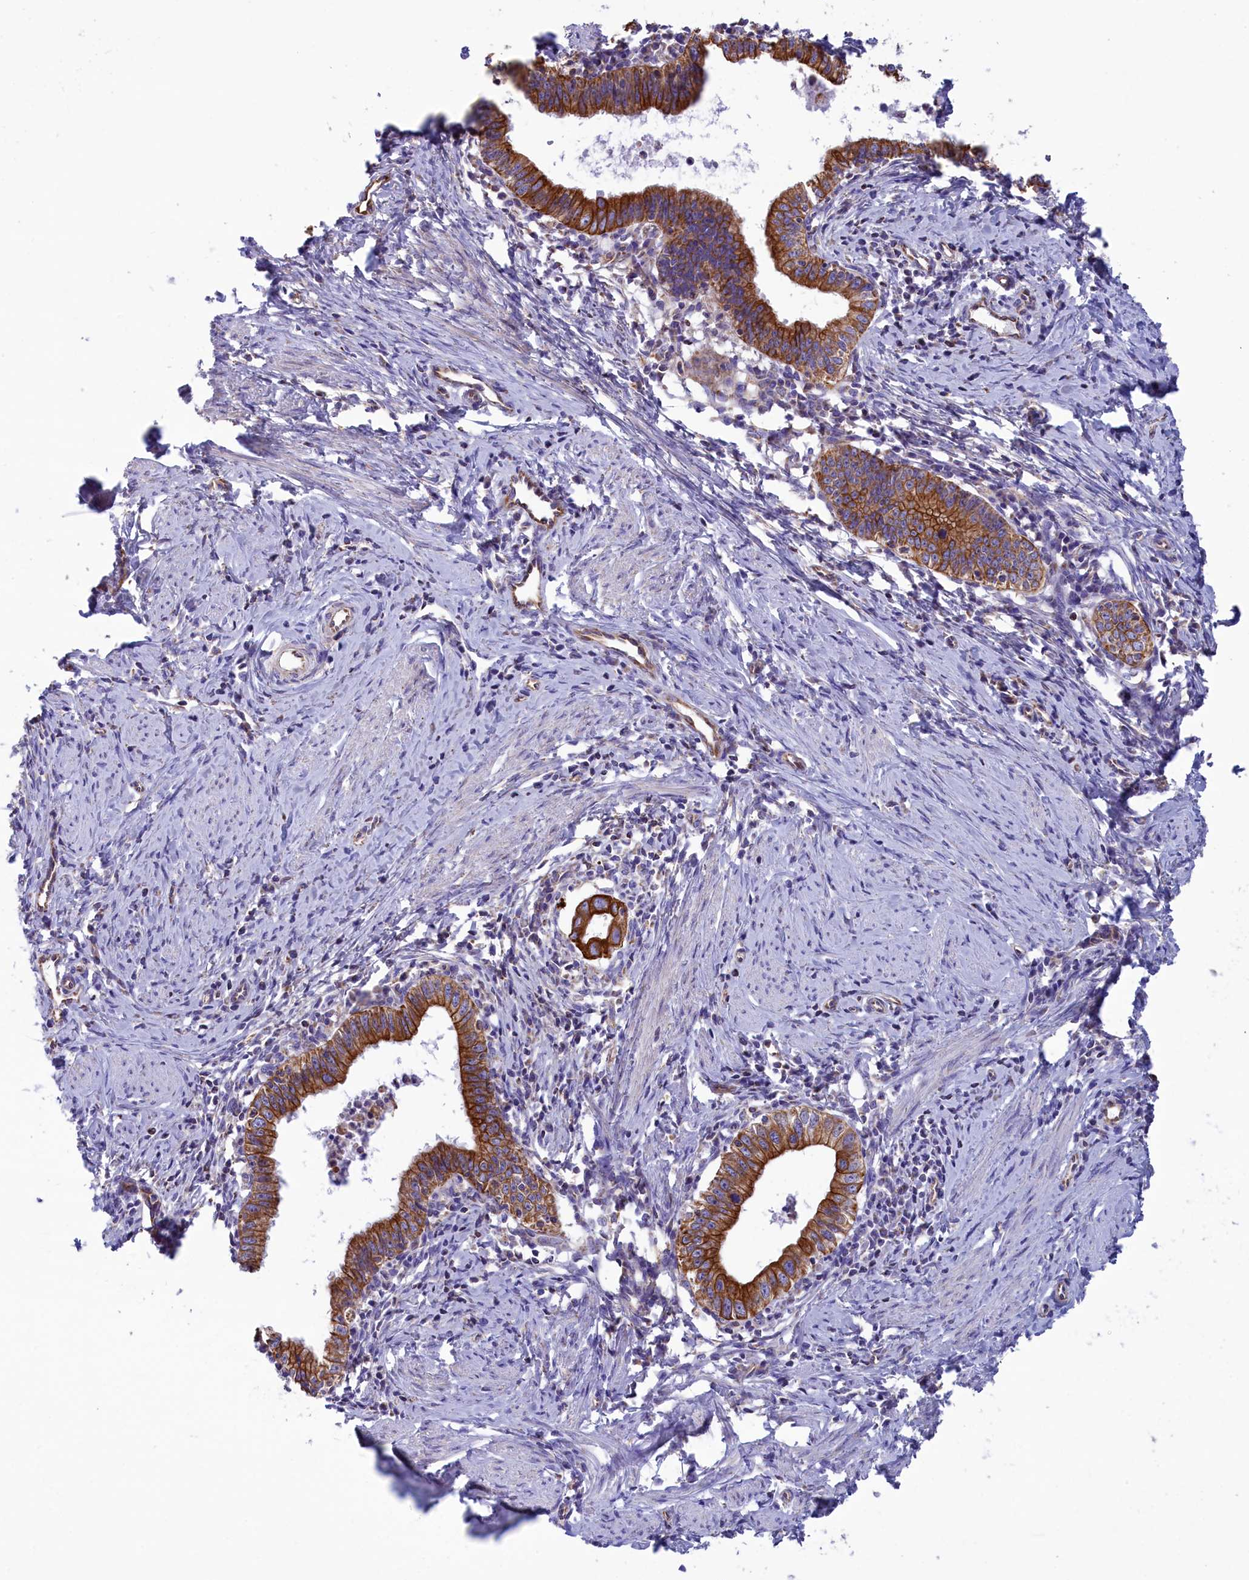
{"staining": {"intensity": "strong", "quantity": ">75%", "location": "cytoplasmic/membranous"}, "tissue": "cervical cancer", "cell_type": "Tumor cells", "image_type": "cancer", "snomed": [{"axis": "morphology", "description": "Adenocarcinoma, NOS"}, {"axis": "topography", "description": "Cervix"}], "caption": "Human cervical adenocarcinoma stained for a protein (brown) shows strong cytoplasmic/membranous positive expression in about >75% of tumor cells.", "gene": "GATB", "patient": {"sex": "female", "age": 36}}